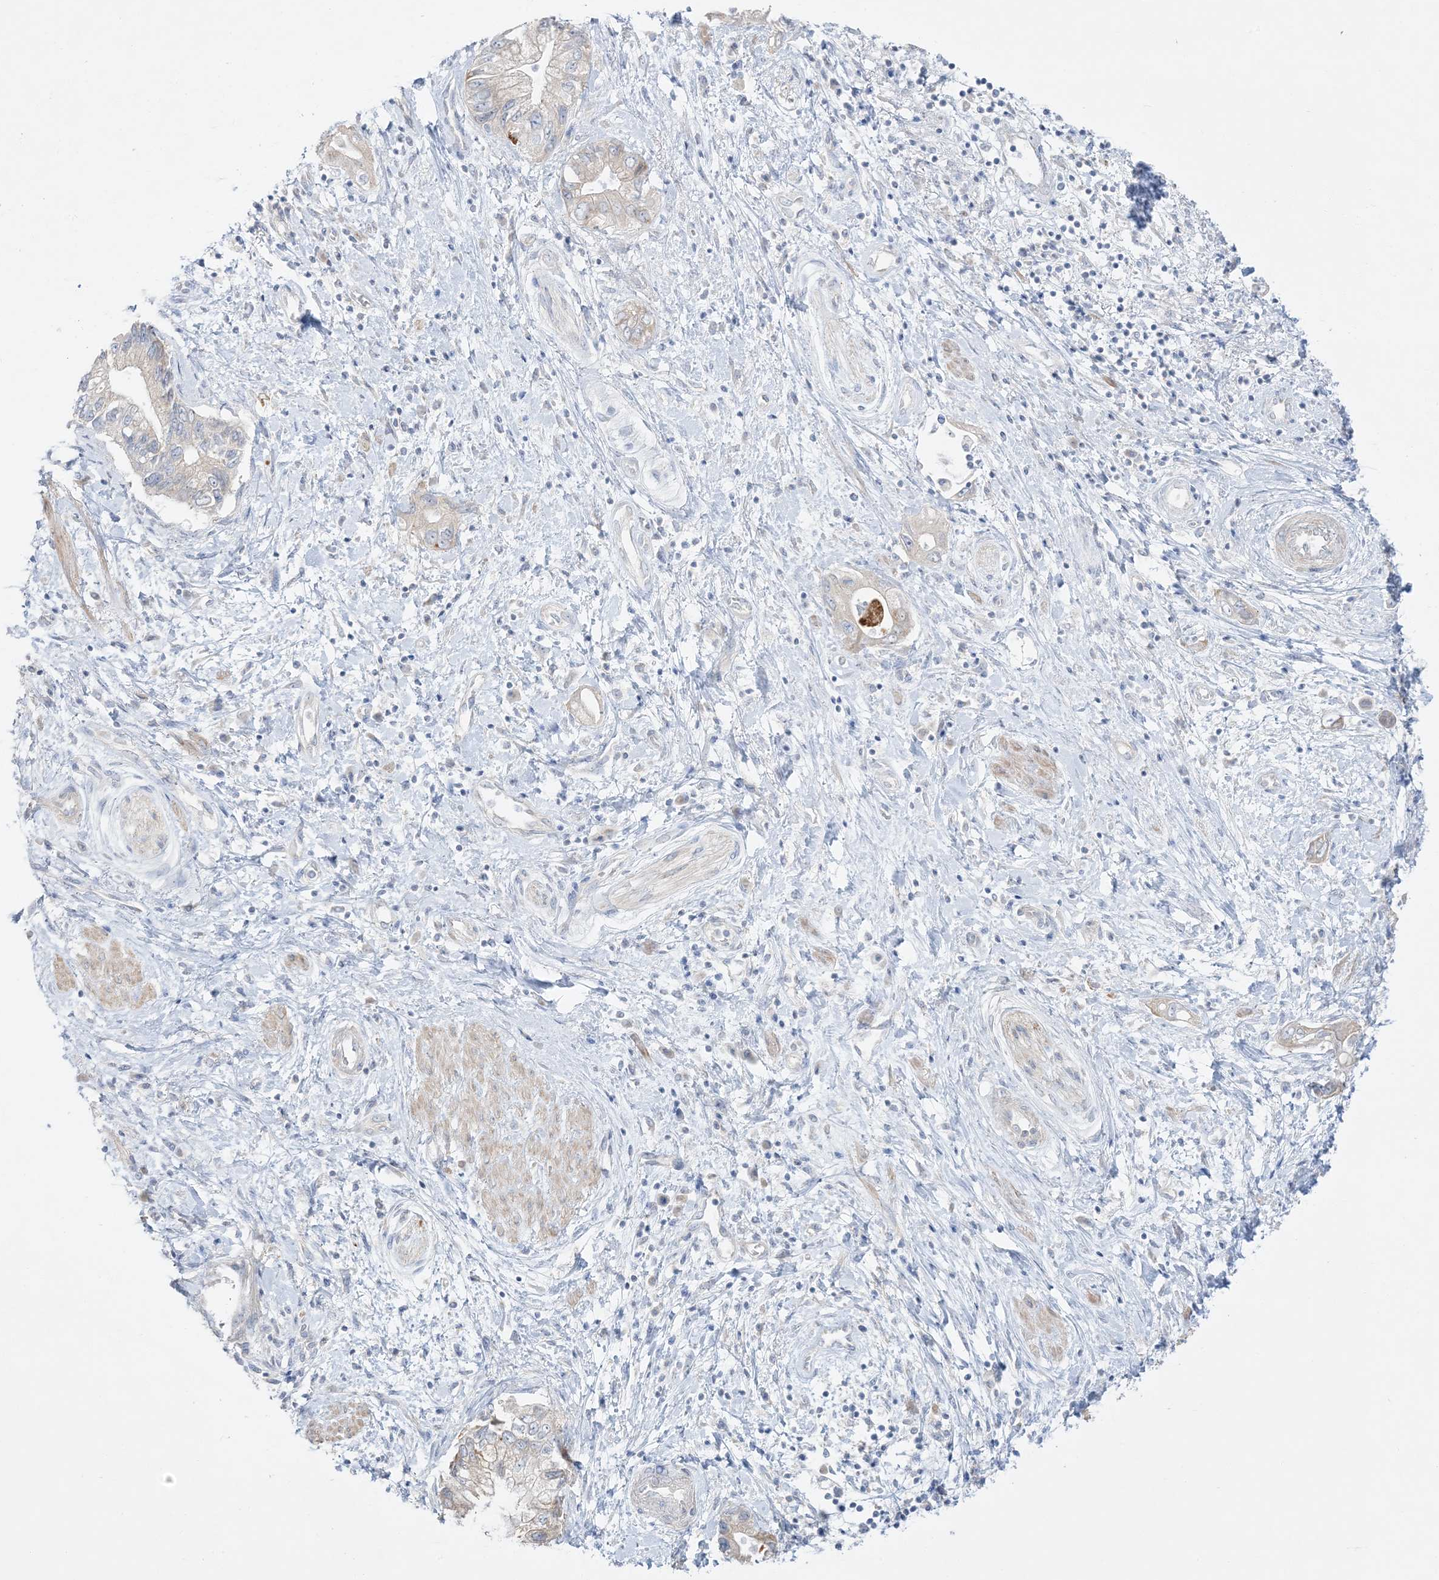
{"staining": {"intensity": "weak", "quantity": "<25%", "location": "cytoplasmic/membranous"}, "tissue": "pancreatic cancer", "cell_type": "Tumor cells", "image_type": "cancer", "snomed": [{"axis": "morphology", "description": "Adenocarcinoma, NOS"}, {"axis": "topography", "description": "Pancreas"}], "caption": "Tumor cells are negative for protein expression in human pancreatic cancer (adenocarcinoma). Brightfield microscopy of immunohistochemistry stained with DAB (3,3'-diaminobenzidine) (brown) and hematoxylin (blue), captured at high magnification.", "gene": "FAM184A", "patient": {"sex": "female", "age": 73}}